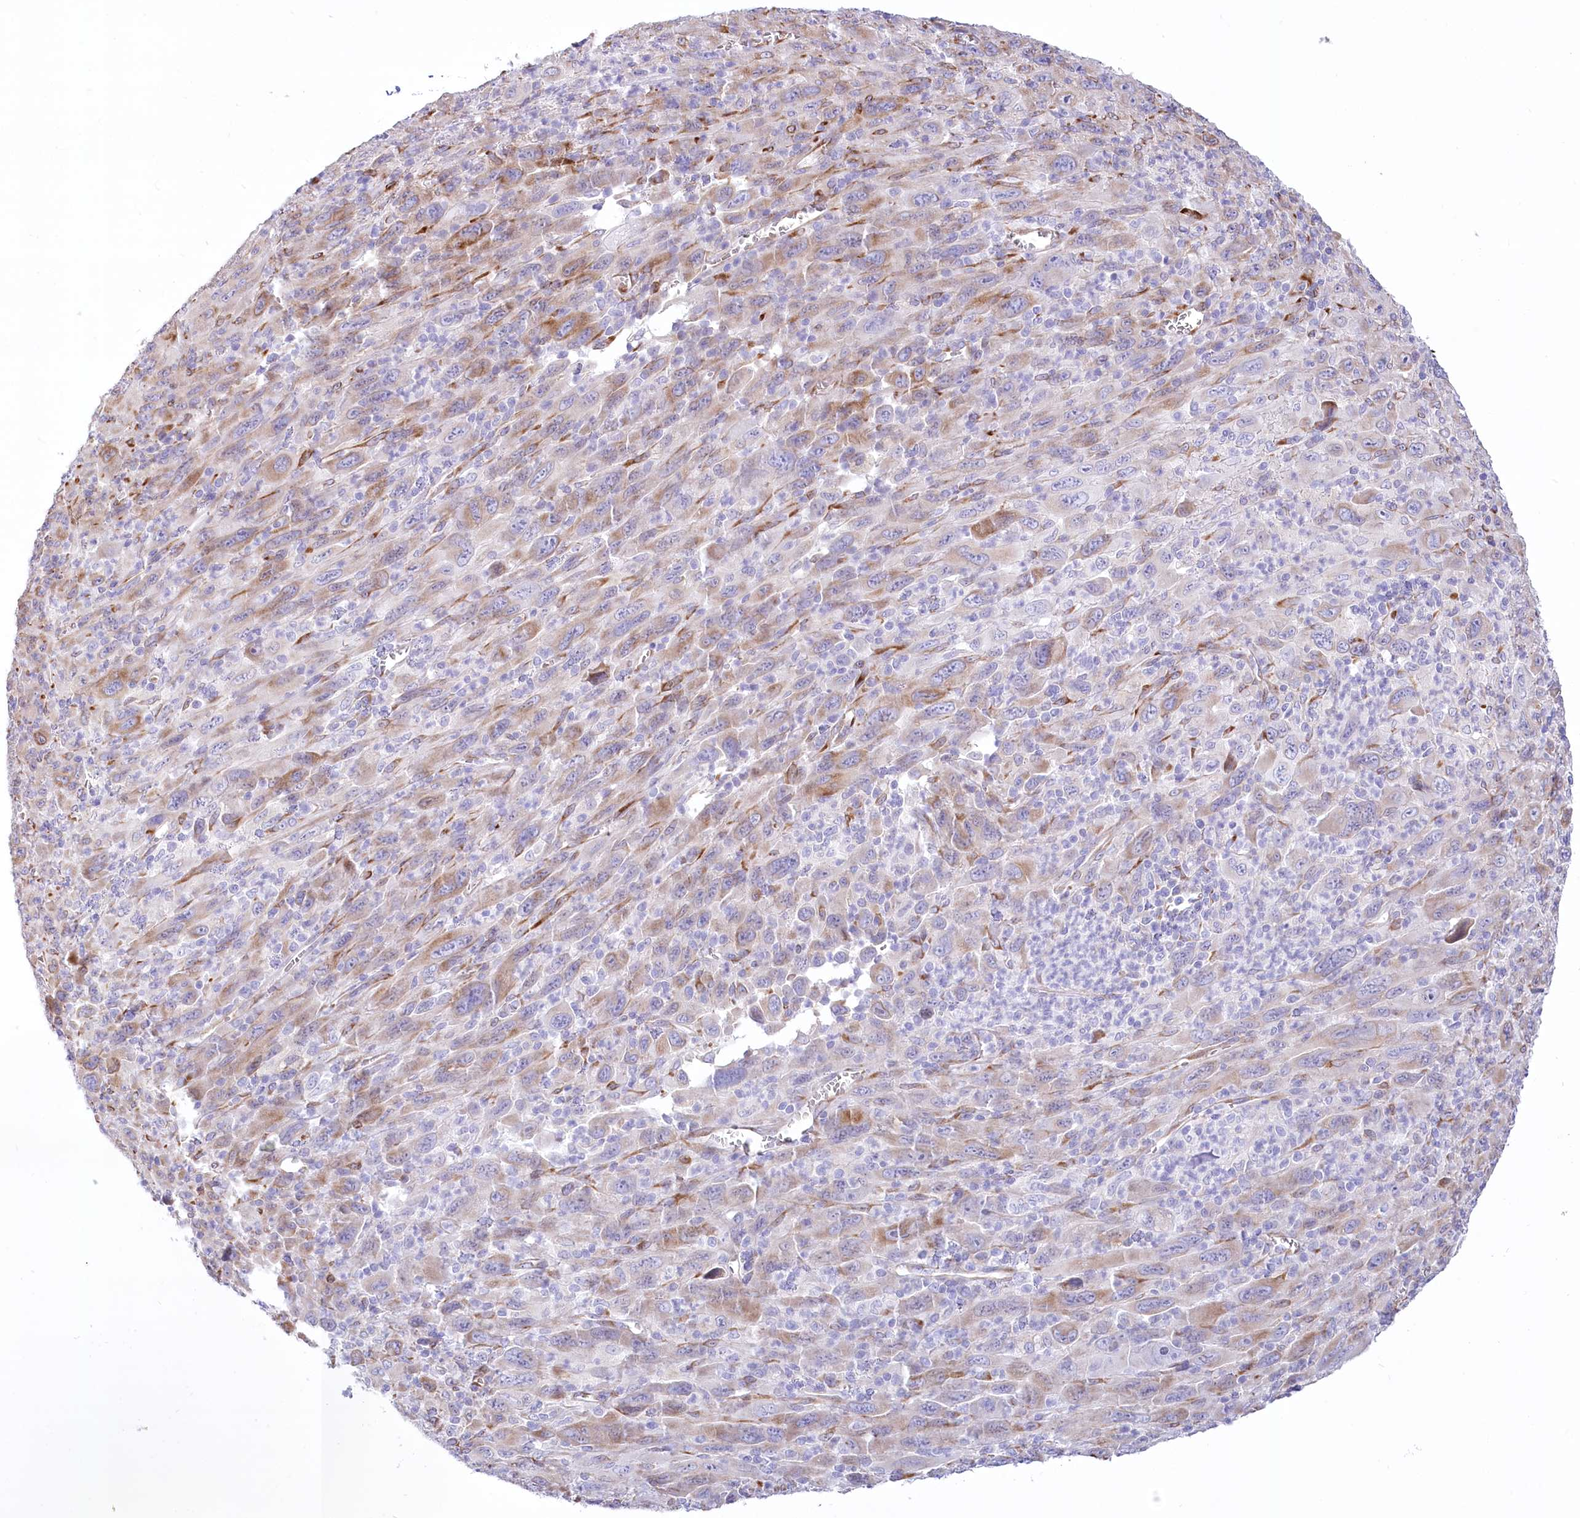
{"staining": {"intensity": "moderate", "quantity": "<25%", "location": "cytoplasmic/membranous"}, "tissue": "melanoma", "cell_type": "Tumor cells", "image_type": "cancer", "snomed": [{"axis": "morphology", "description": "Malignant melanoma, Metastatic site"}, {"axis": "topography", "description": "Skin"}], "caption": "Moderate cytoplasmic/membranous protein positivity is present in approximately <25% of tumor cells in malignant melanoma (metastatic site).", "gene": "STT3B", "patient": {"sex": "female", "age": 56}}